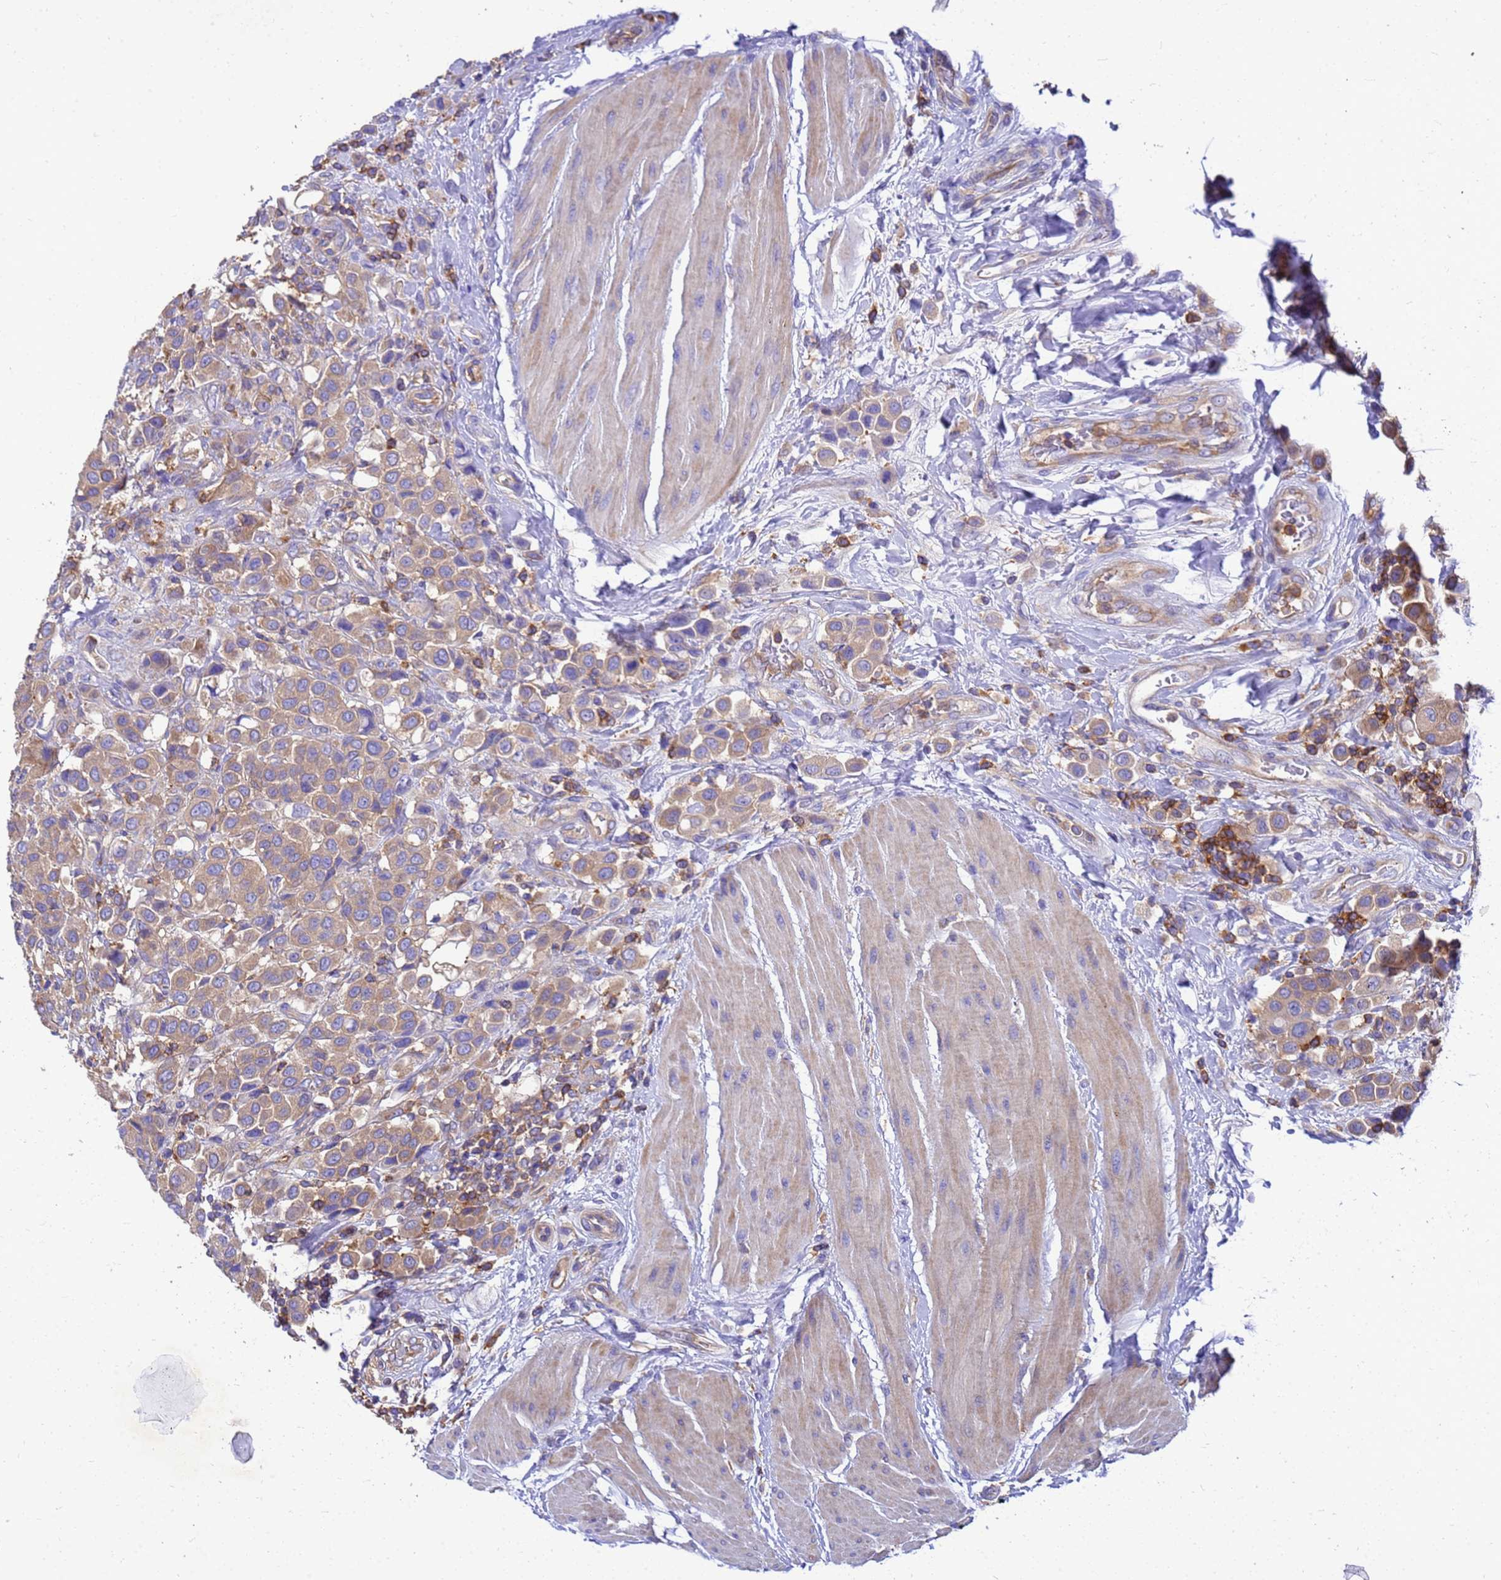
{"staining": {"intensity": "weak", "quantity": ">75%", "location": "cytoplasmic/membranous"}, "tissue": "urothelial cancer", "cell_type": "Tumor cells", "image_type": "cancer", "snomed": [{"axis": "morphology", "description": "Urothelial carcinoma, High grade"}, {"axis": "topography", "description": "Urinary bladder"}], "caption": "Urothelial cancer stained for a protein exhibits weak cytoplasmic/membranous positivity in tumor cells.", "gene": "ZNF235", "patient": {"sex": "male", "age": 50}}